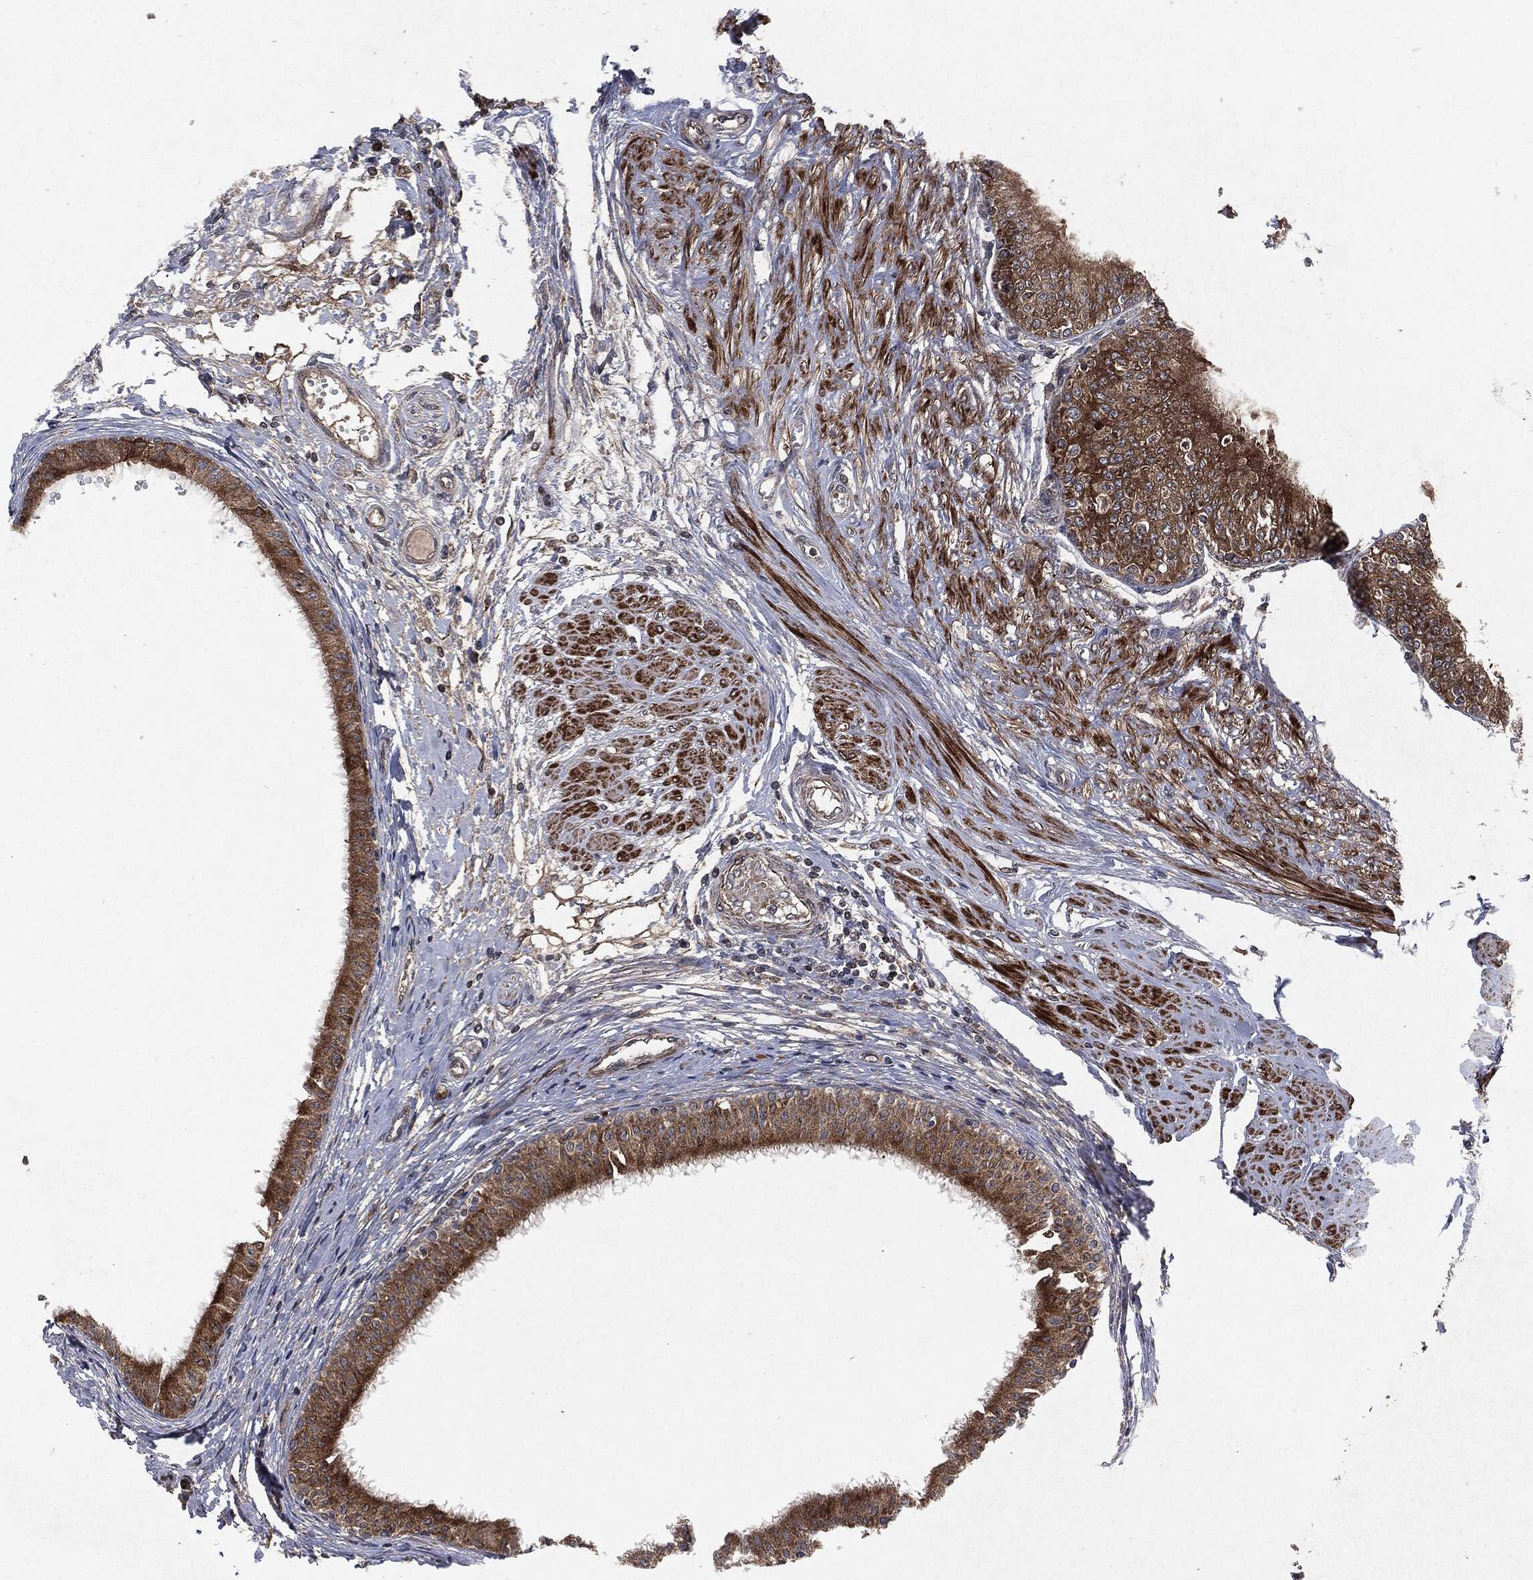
{"staining": {"intensity": "strong", "quantity": "25%-75%", "location": "cytoplasmic/membranous"}, "tissue": "epididymis", "cell_type": "Glandular cells", "image_type": "normal", "snomed": [{"axis": "morphology", "description": "Normal tissue, NOS"}, {"axis": "morphology", "description": "Seminoma, NOS"}, {"axis": "topography", "description": "Testis"}, {"axis": "topography", "description": "Epididymis"}], "caption": "Protein positivity by immunohistochemistry shows strong cytoplasmic/membranous staining in about 25%-75% of glandular cells in benign epididymis.", "gene": "RAF1", "patient": {"sex": "male", "age": 61}}